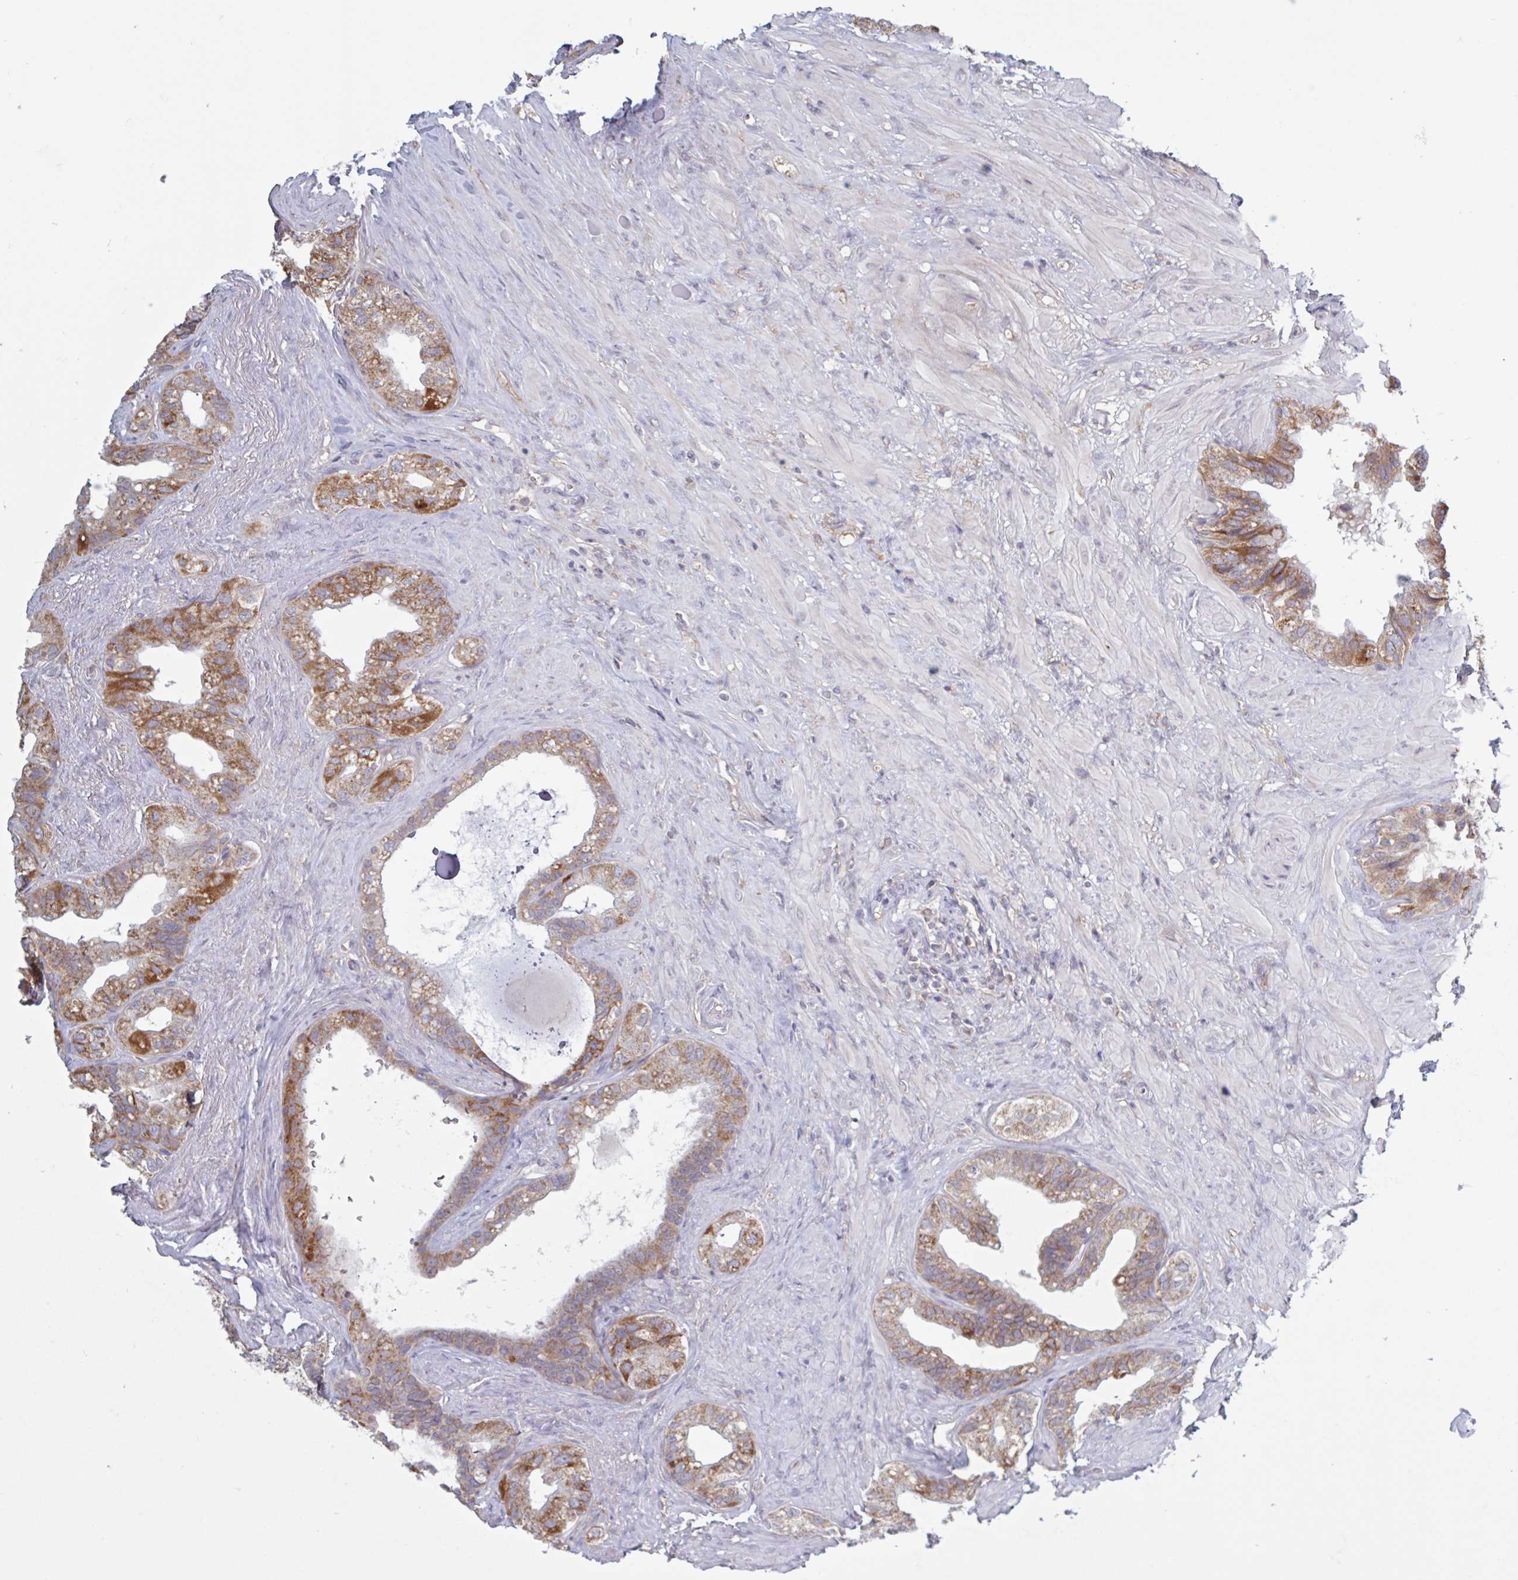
{"staining": {"intensity": "moderate", "quantity": ">75%", "location": "cytoplasmic/membranous"}, "tissue": "seminal vesicle", "cell_type": "Glandular cells", "image_type": "normal", "snomed": [{"axis": "morphology", "description": "Normal tissue, NOS"}, {"axis": "topography", "description": "Seminal veicle"}, {"axis": "topography", "description": "Peripheral nerve tissue"}], "caption": "Seminal vesicle stained with immunohistochemistry (IHC) displays moderate cytoplasmic/membranous positivity in about >75% of glandular cells.", "gene": "SURF1", "patient": {"sex": "male", "age": 76}}